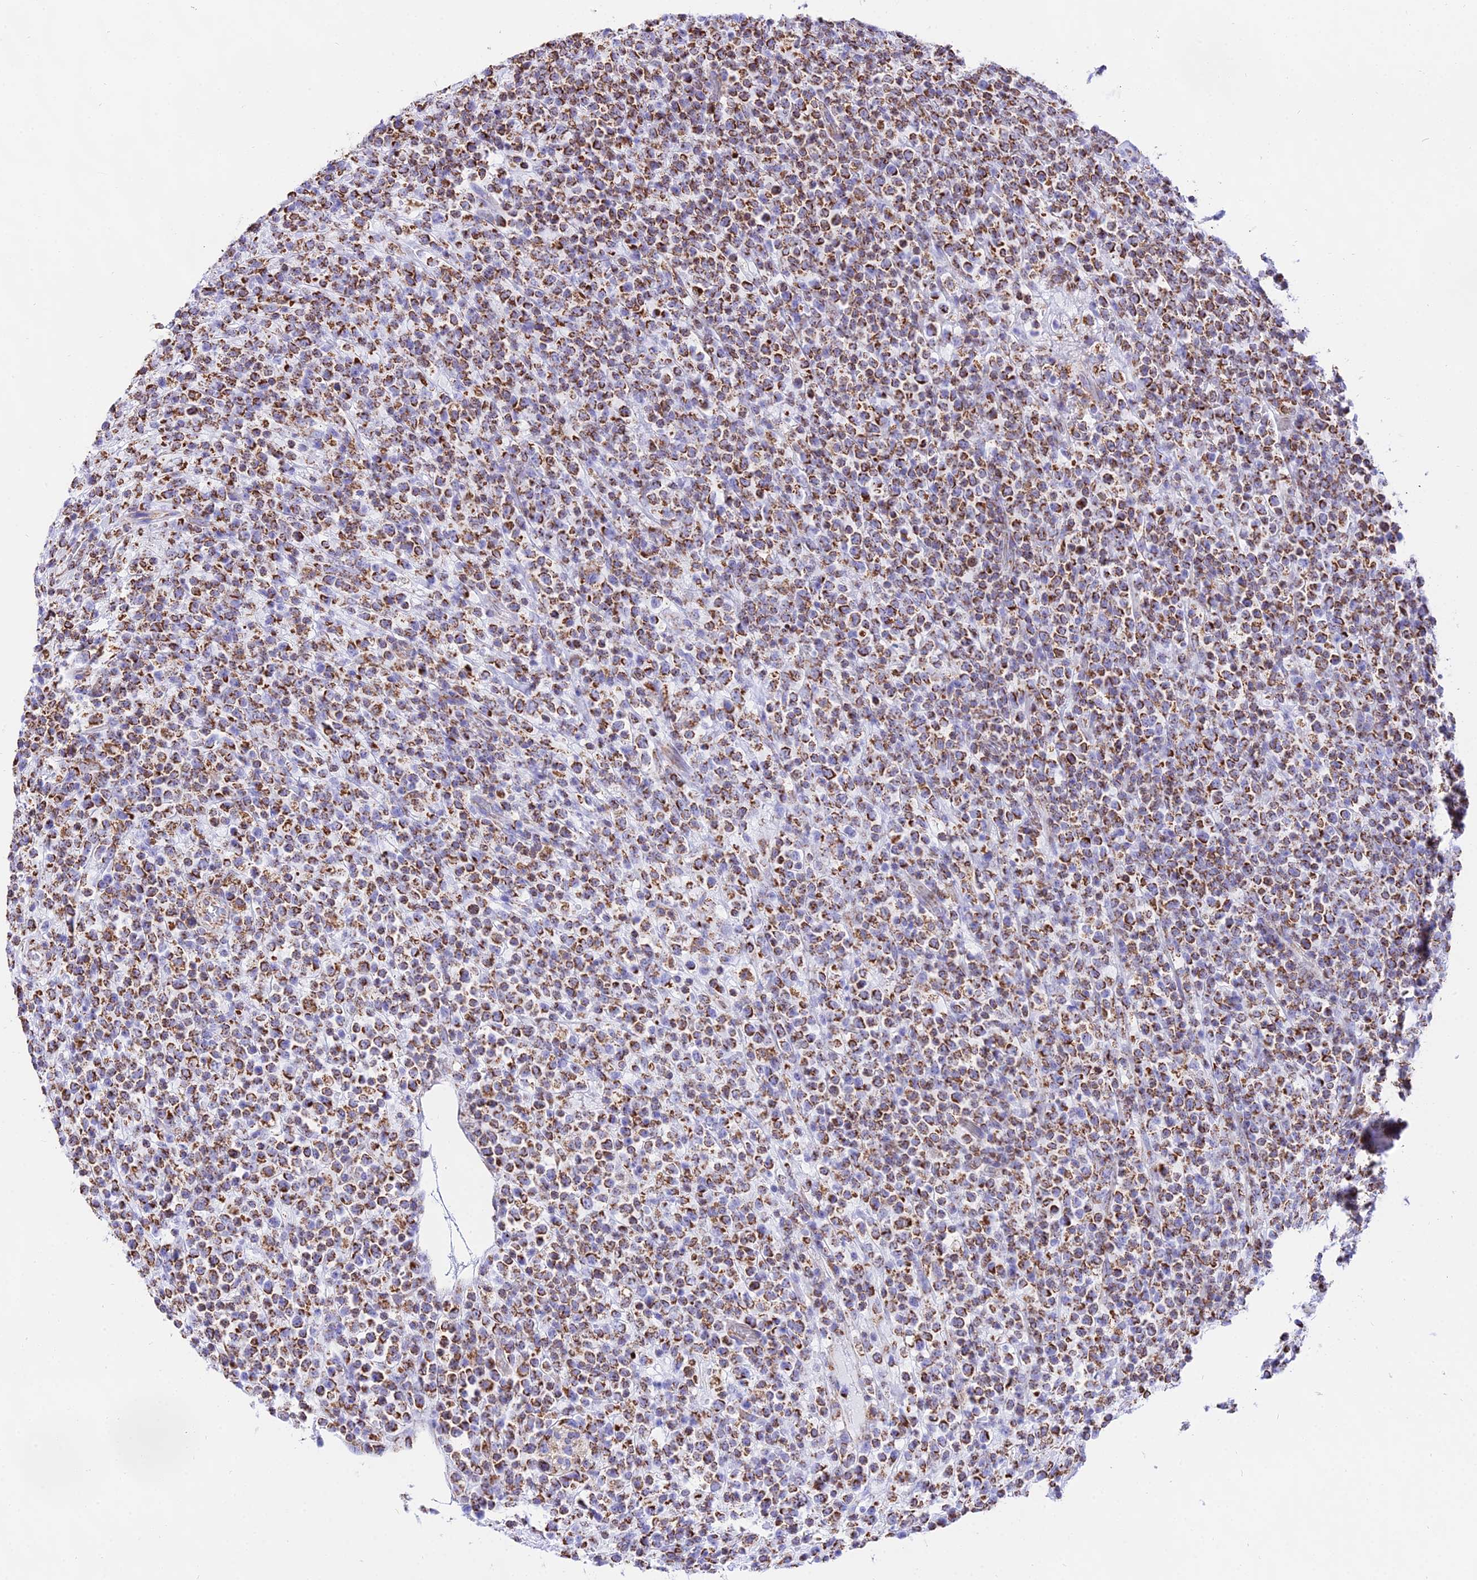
{"staining": {"intensity": "moderate", "quantity": ">75%", "location": "cytoplasmic/membranous"}, "tissue": "lymphoma", "cell_type": "Tumor cells", "image_type": "cancer", "snomed": [{"axis": "morphology", "description": "Malignant lymphoma, non-Hodgkin's type, High grade"}, {"axis": "topography", "description": "Colon"}], "caption": "Lymphoma stained with a protein marker exhibits moderate staining in tumor cells.", "gene": "ATP5PD", "patient": {"sex": "female", "age": 53}}